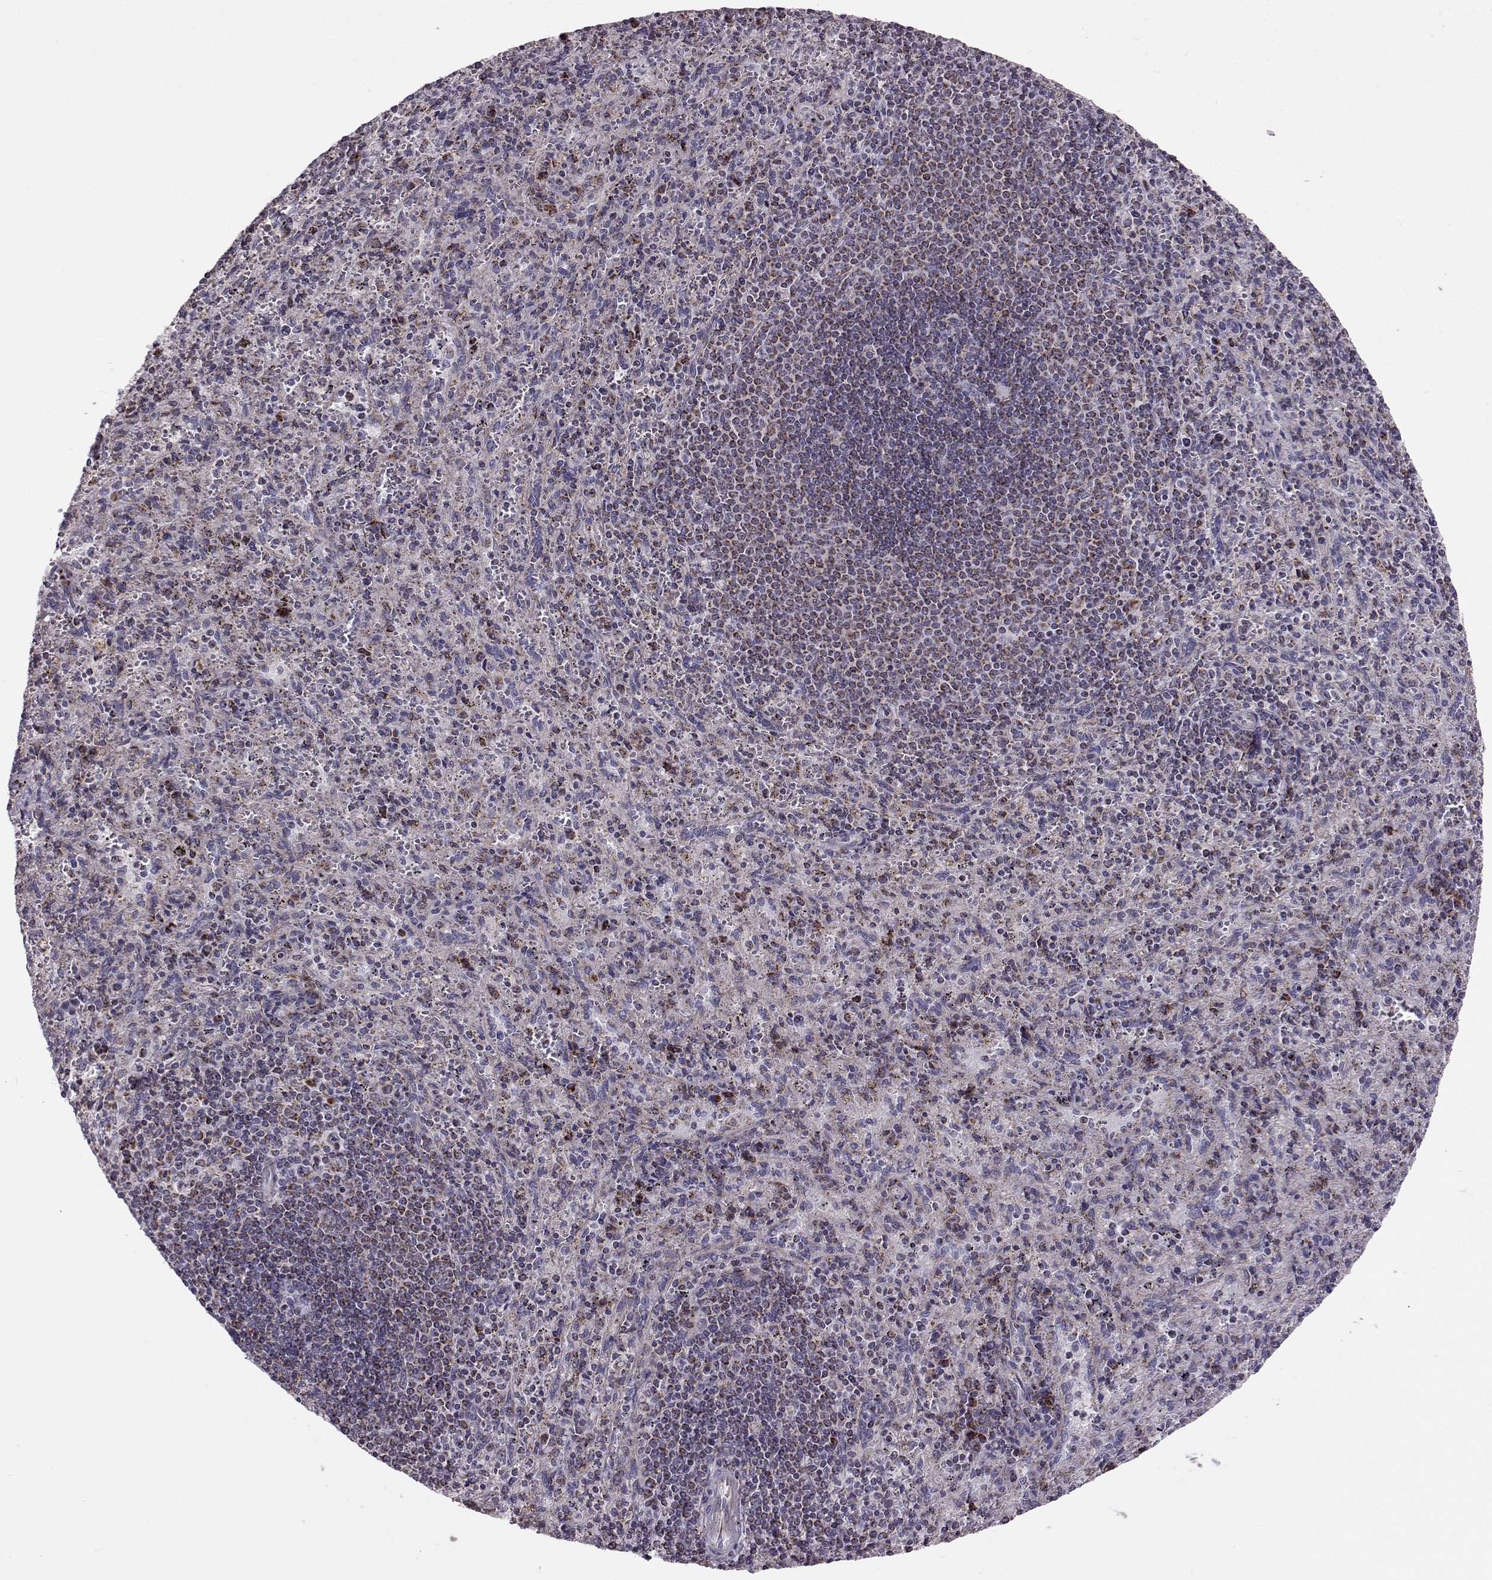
{"staining": {"intensity": "moderate", "quantity": "<25%", "location": "cytoplasmic/membranous"}, "tissue": "spleen", "cell_type": "Cells in red pulp", "image_type": "normal", "snomed": [{"axis": "morphology", "description": "Normal tissue, NOS"}, {"axis": "topography", "description": "Spleen"}], "caption": "Immunohistochemical staining of normal spleen reveals <25% levels of moderate cytoplasmic/membranous protein staining in about <25% of cells in red pulp. The staining is performed using DAB (3,3'-diaminobenzidine) brown chromogen to label protein expression. The nuclei are counter-stained blue using hematoxylin.", "gene": "ATP5MF", "patient": {"sex": "male", "age": 57}}